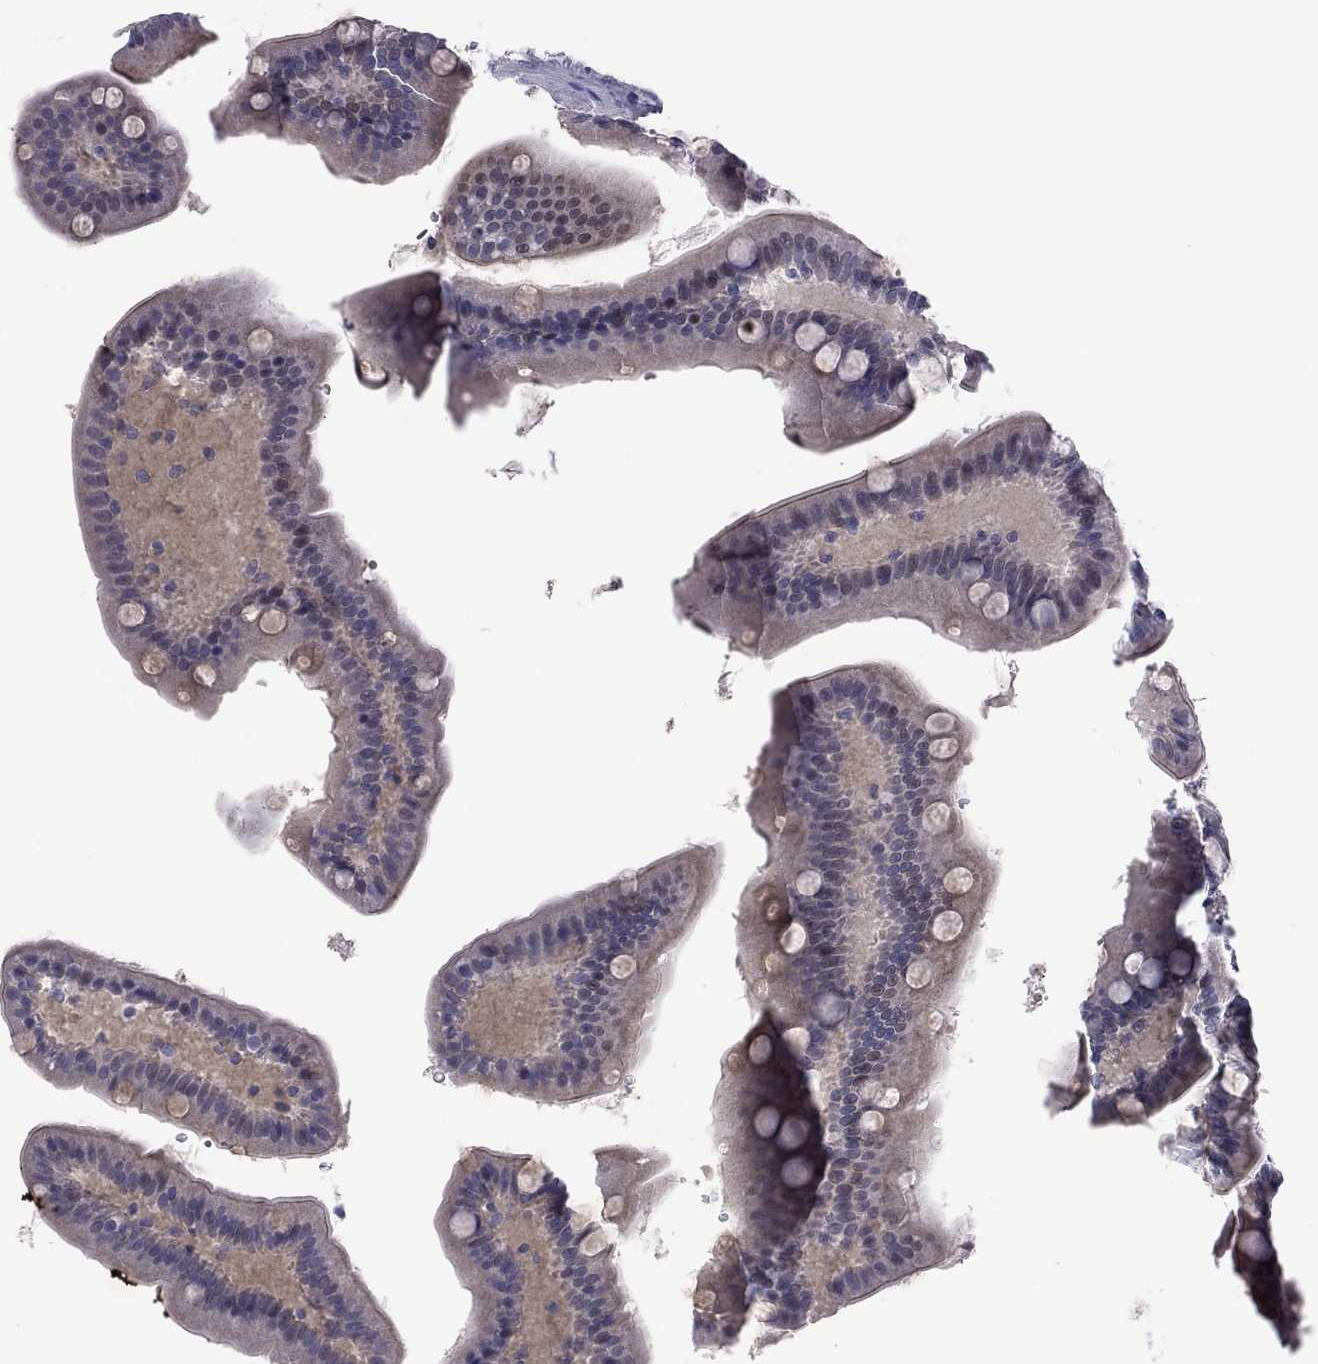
{"staining": {"intensity": "negative", "quantity": "none", "location": "none"}, "tissue": "small intestine", "cell_type": "Glandular cells", "image_type": "normal", "snomed": [{"axis": "morphology", "description": "Normal tissue, NOS"}, {"axis": "topography", "description": "Small intestine"}], "caption": "A high-resolution histopathology image shows immunohistochemistry staining of unremarkable small intestine, which displays no significant staining in glandular cells. (Immunohistochemistry (ihc), brightfield microscopy, high magnification).", "gene": "POU5F2", "patient": {"sex": "male", "age": 66}}